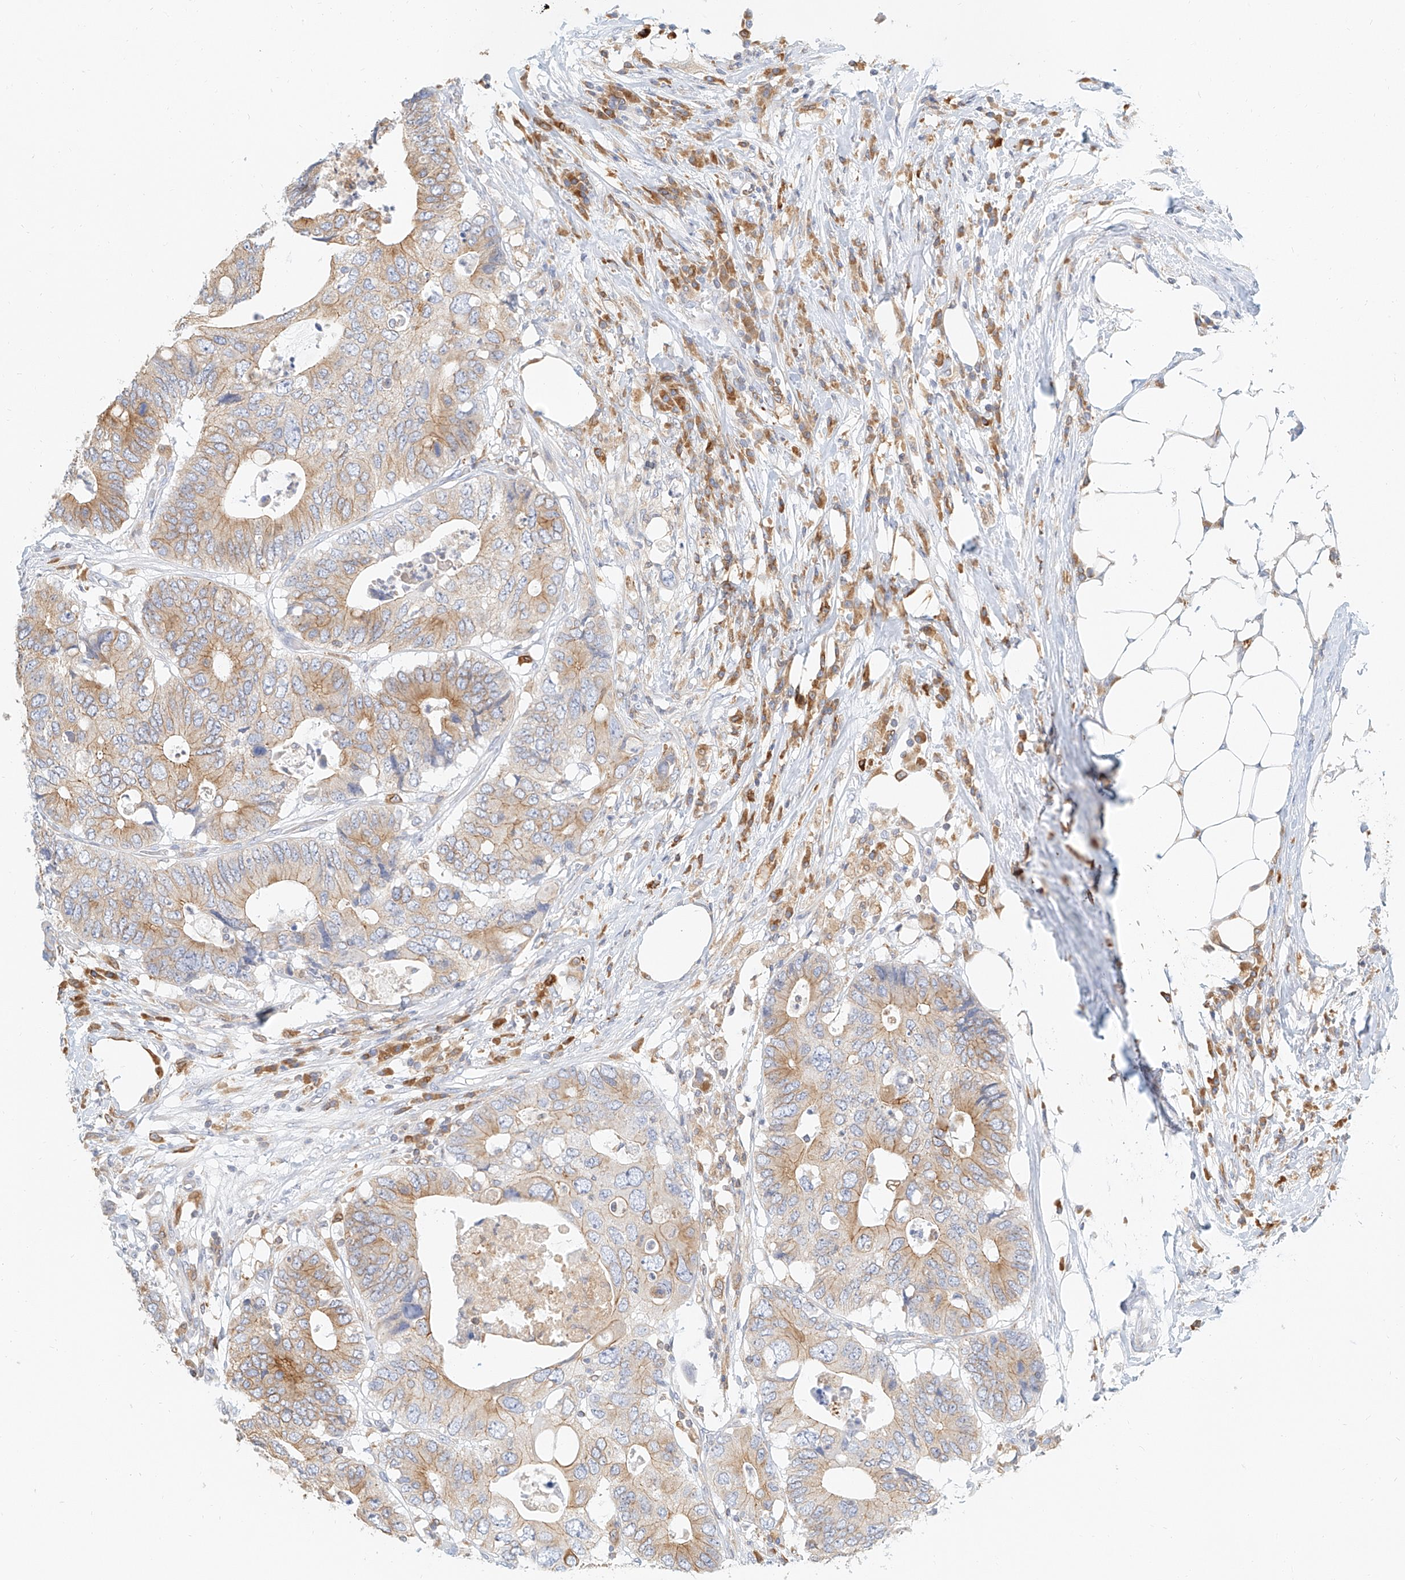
{"staining": {"intensity": "moderate", "quantity": "25%-75%", "location": "cytoplasmic/membranous"}, "tissue": "colorectal cancer", "cell_type": "Tumor cells", "image_type": "cancer", "snomed": [{"axis": "morphology", "description": "Adenocarcinoma, NOS"}, {"axis": "topography", "description": "Colon"}], "caption": "The micrograph exhibits a brown stain indicating the presence of a protein in the cytoplasmic/membranous of tumor cells in adenocarcinoma (colorectal).", "gene": "DHRS7", "patient": {"sex": "male", "age": 71}}